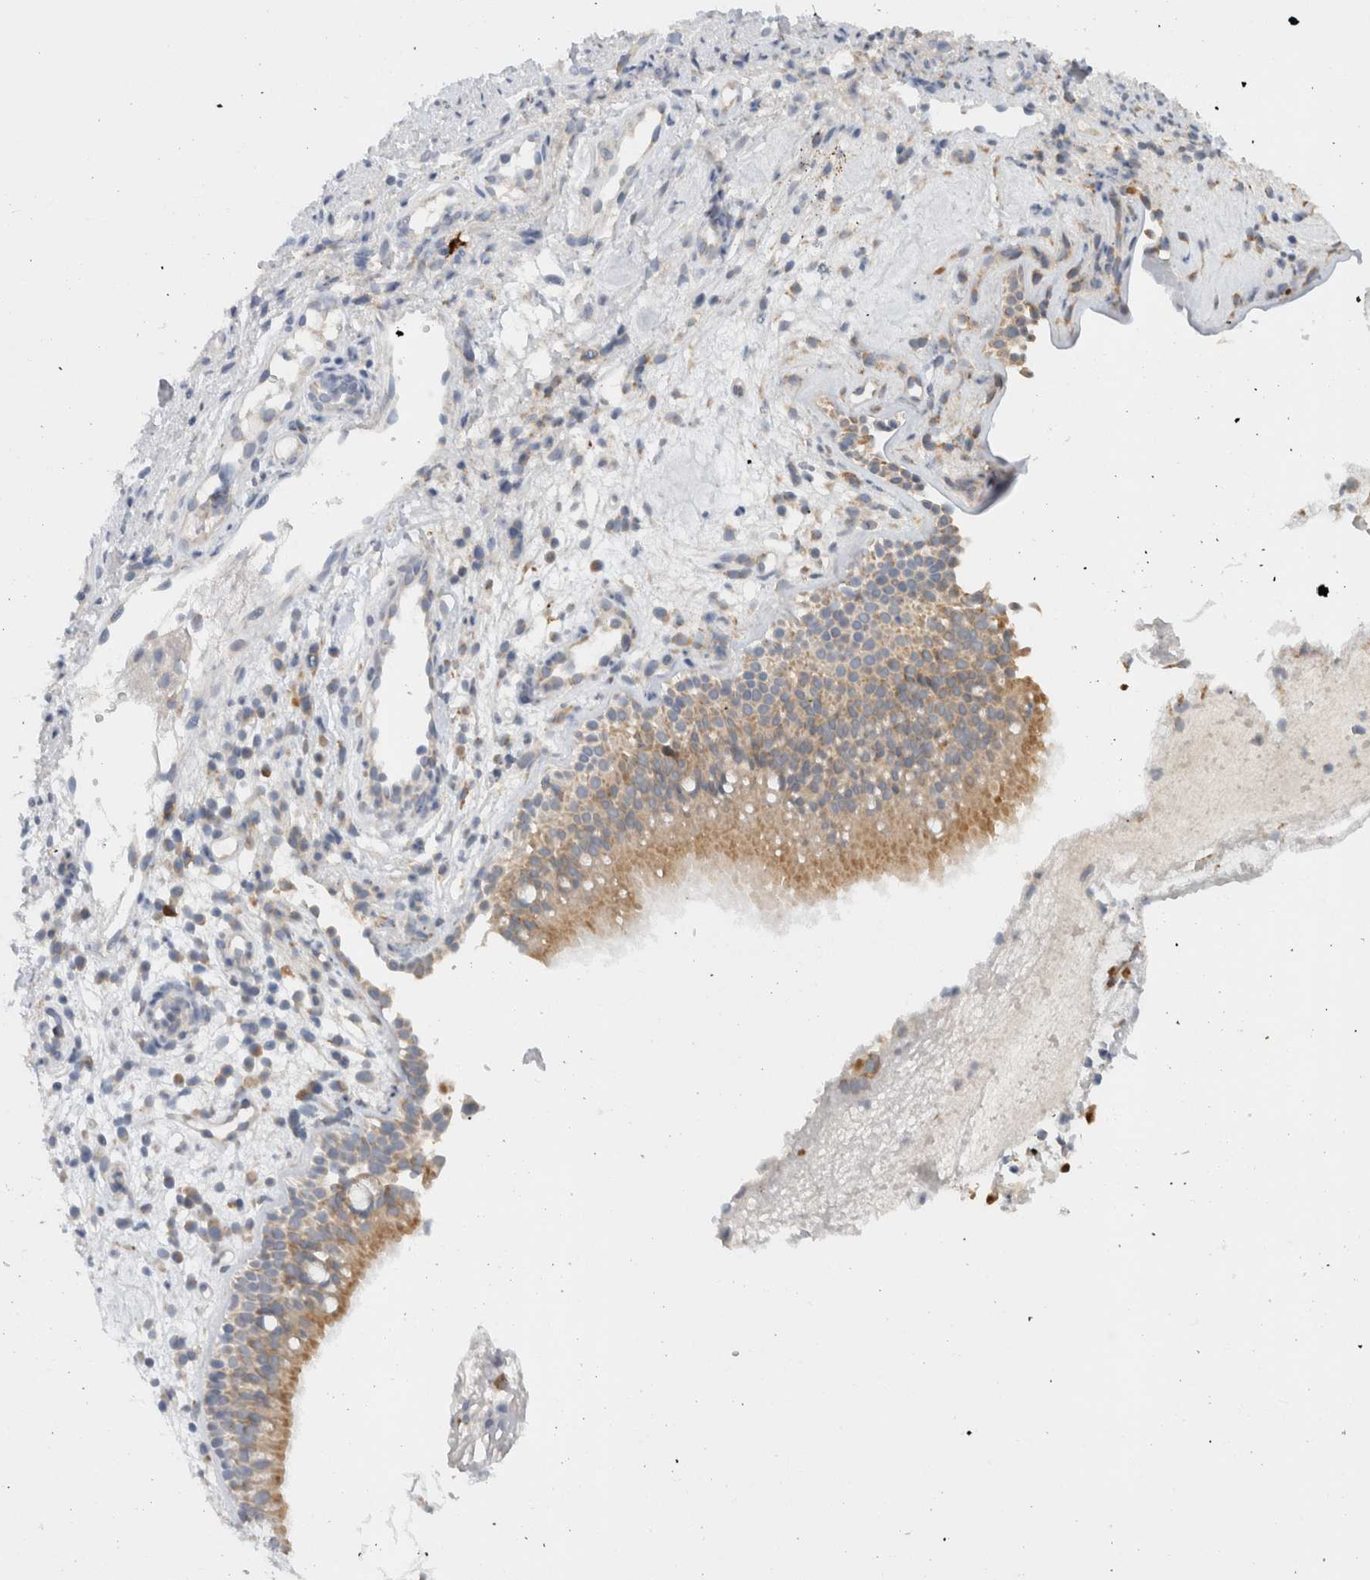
{"staining": {"intensity": "moderate", "quantity": "25%-75%", "location": "cytoplasmic/membranous"}, "tissue": "nasopharynx", "cell_type": "Respiratory epithelial cells", "image_type": "normal", "snomed": [{"axis": "morphology", "description": "Normal tissue, NOS"}, {"axis": "morphology", "description": "Inflammation, NOS"}, {"axis": "topography", "description": "Nasopharynx"}], "caption": "Protein expression analysis of benign human nasopharynx reveals moderate cytoplasmic/membranous positivity in about 25%-75% of respiratory epithelial cells. Nuclei are stained in blue.", "gene": "AMPD1", "patient": {"sex": "male", "age": 54}}